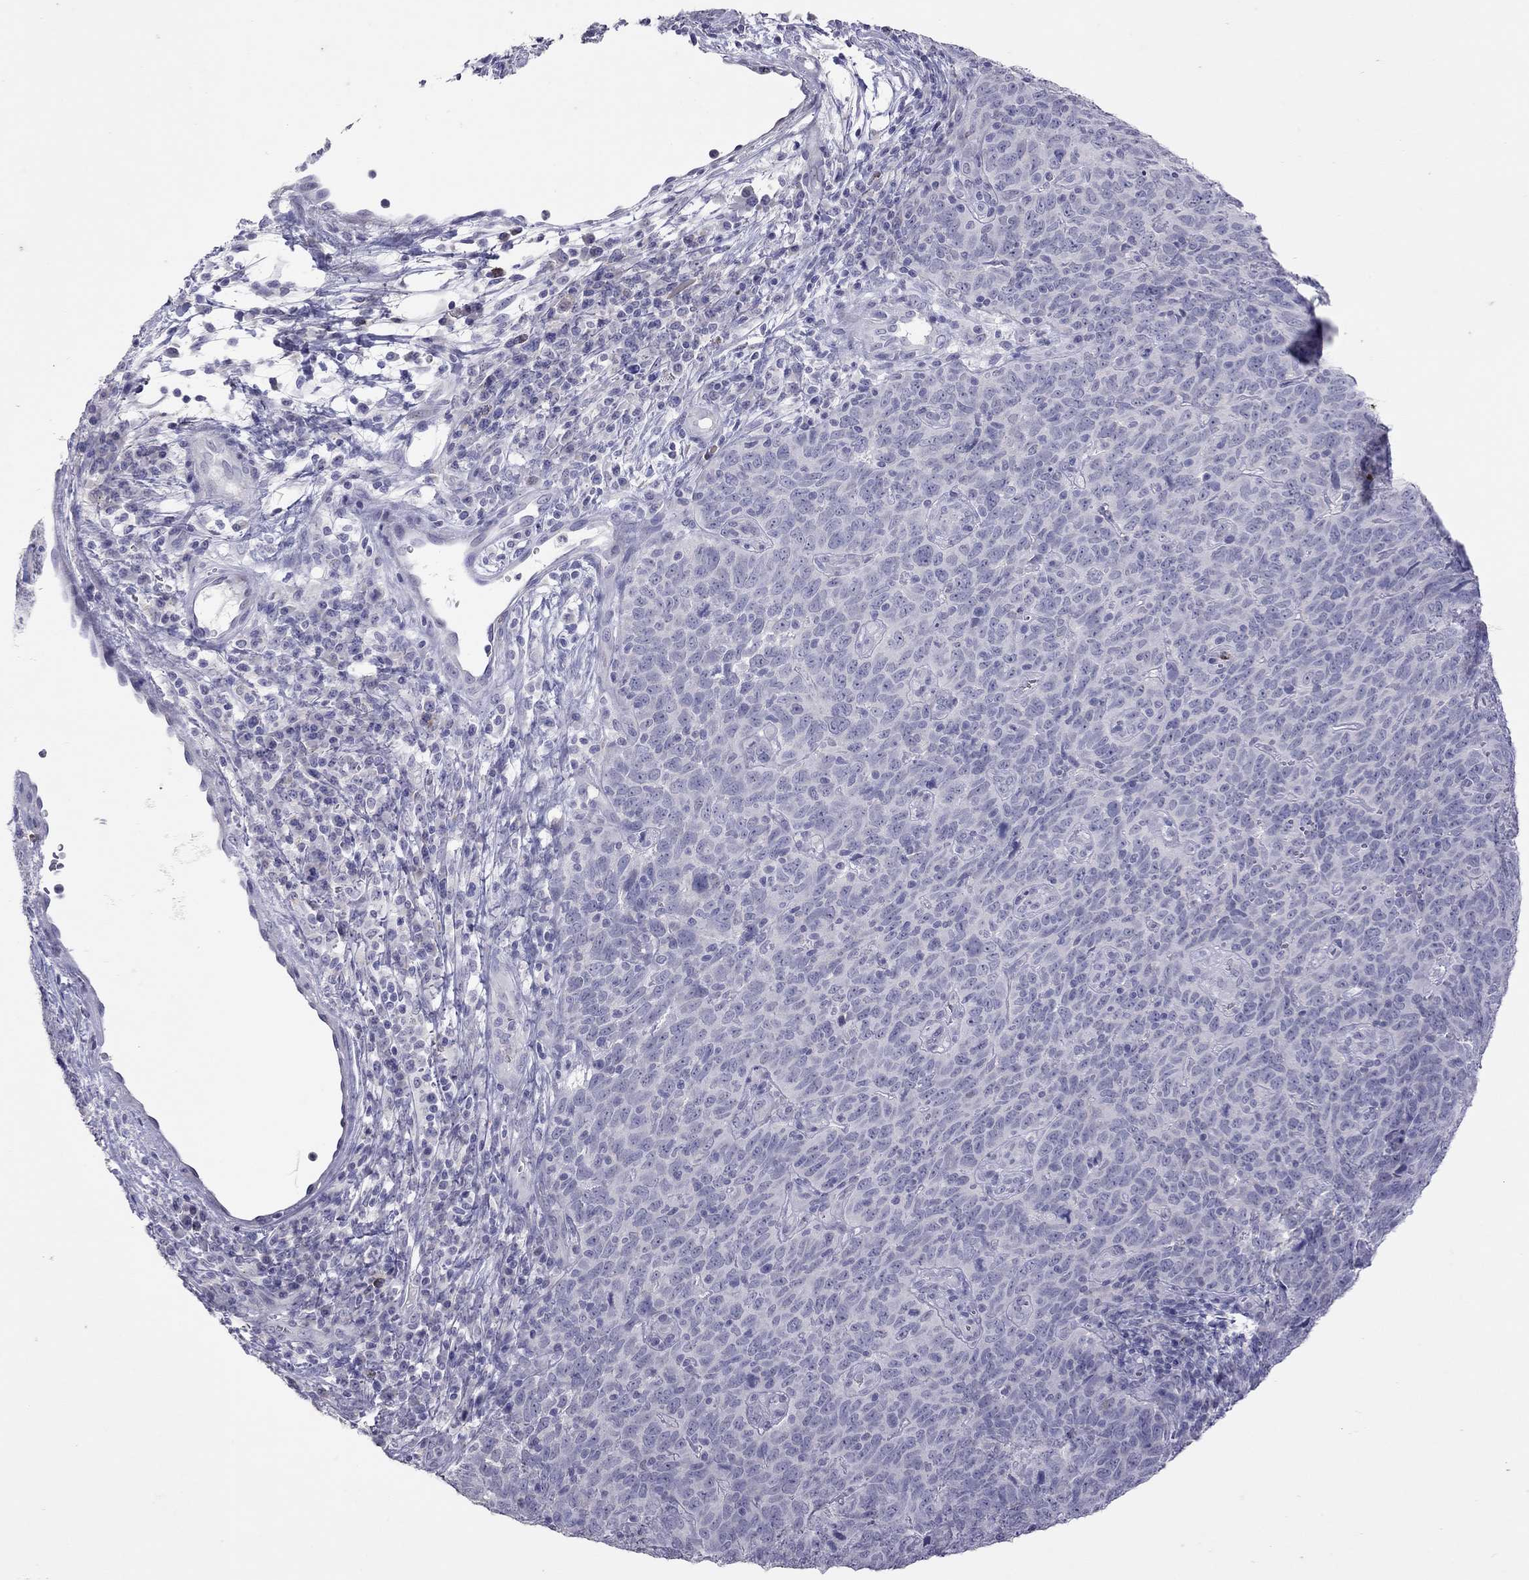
{"staining": {"intensity": "negative", "quantity": "none", "location": "none"}, "tissue": "skin cancer", "cell_type": "Tumor cells", "image_type": "cancer", "snomed": [{"axis": "morphology", "description": "Squamous cell carcinoma, NOS"}, {"axis": "topography", "description": "Skin"}, {"axis": "topography", "description": "Anal"}], "caption": "This is a micrograph of immunohistochemistry (IHC) staining of skin cancer, which shows no staining in tumor cells.", "gene": "SLAMF1", "patient": {"sex": "female", "age": 51}}